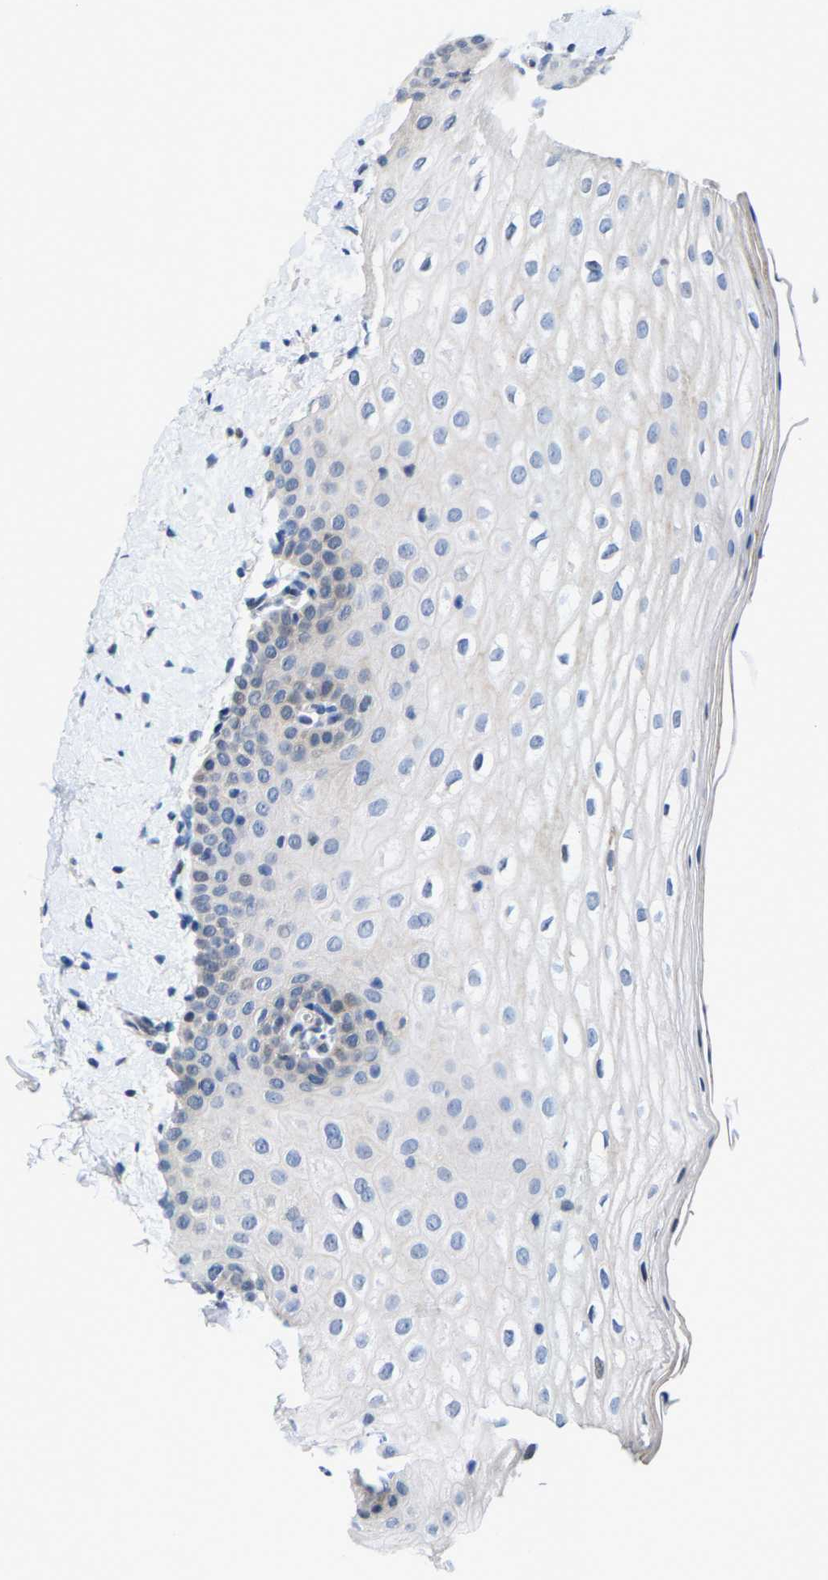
{"staining": {"intensity": "negative", "quantity": "none", "location": "none"}, "tissue": "oral mucosa", "cell_type": "Squamous epithelial cells", "image_type": "normal", "snomed": [{"axis": "morphology", "description": "Normal tissue, NOS"}, {"axis": "topography", "description": "Skin"}, {"axis": "topography", "description": "Oral tissue"}], "caption": "This is an IHC photomicrograph of unremarkable oral mucosa. There is no staining in squamous epithelial cells.", "gene": "KLHL1", "patient": {"sex": "male", "age": 84}}